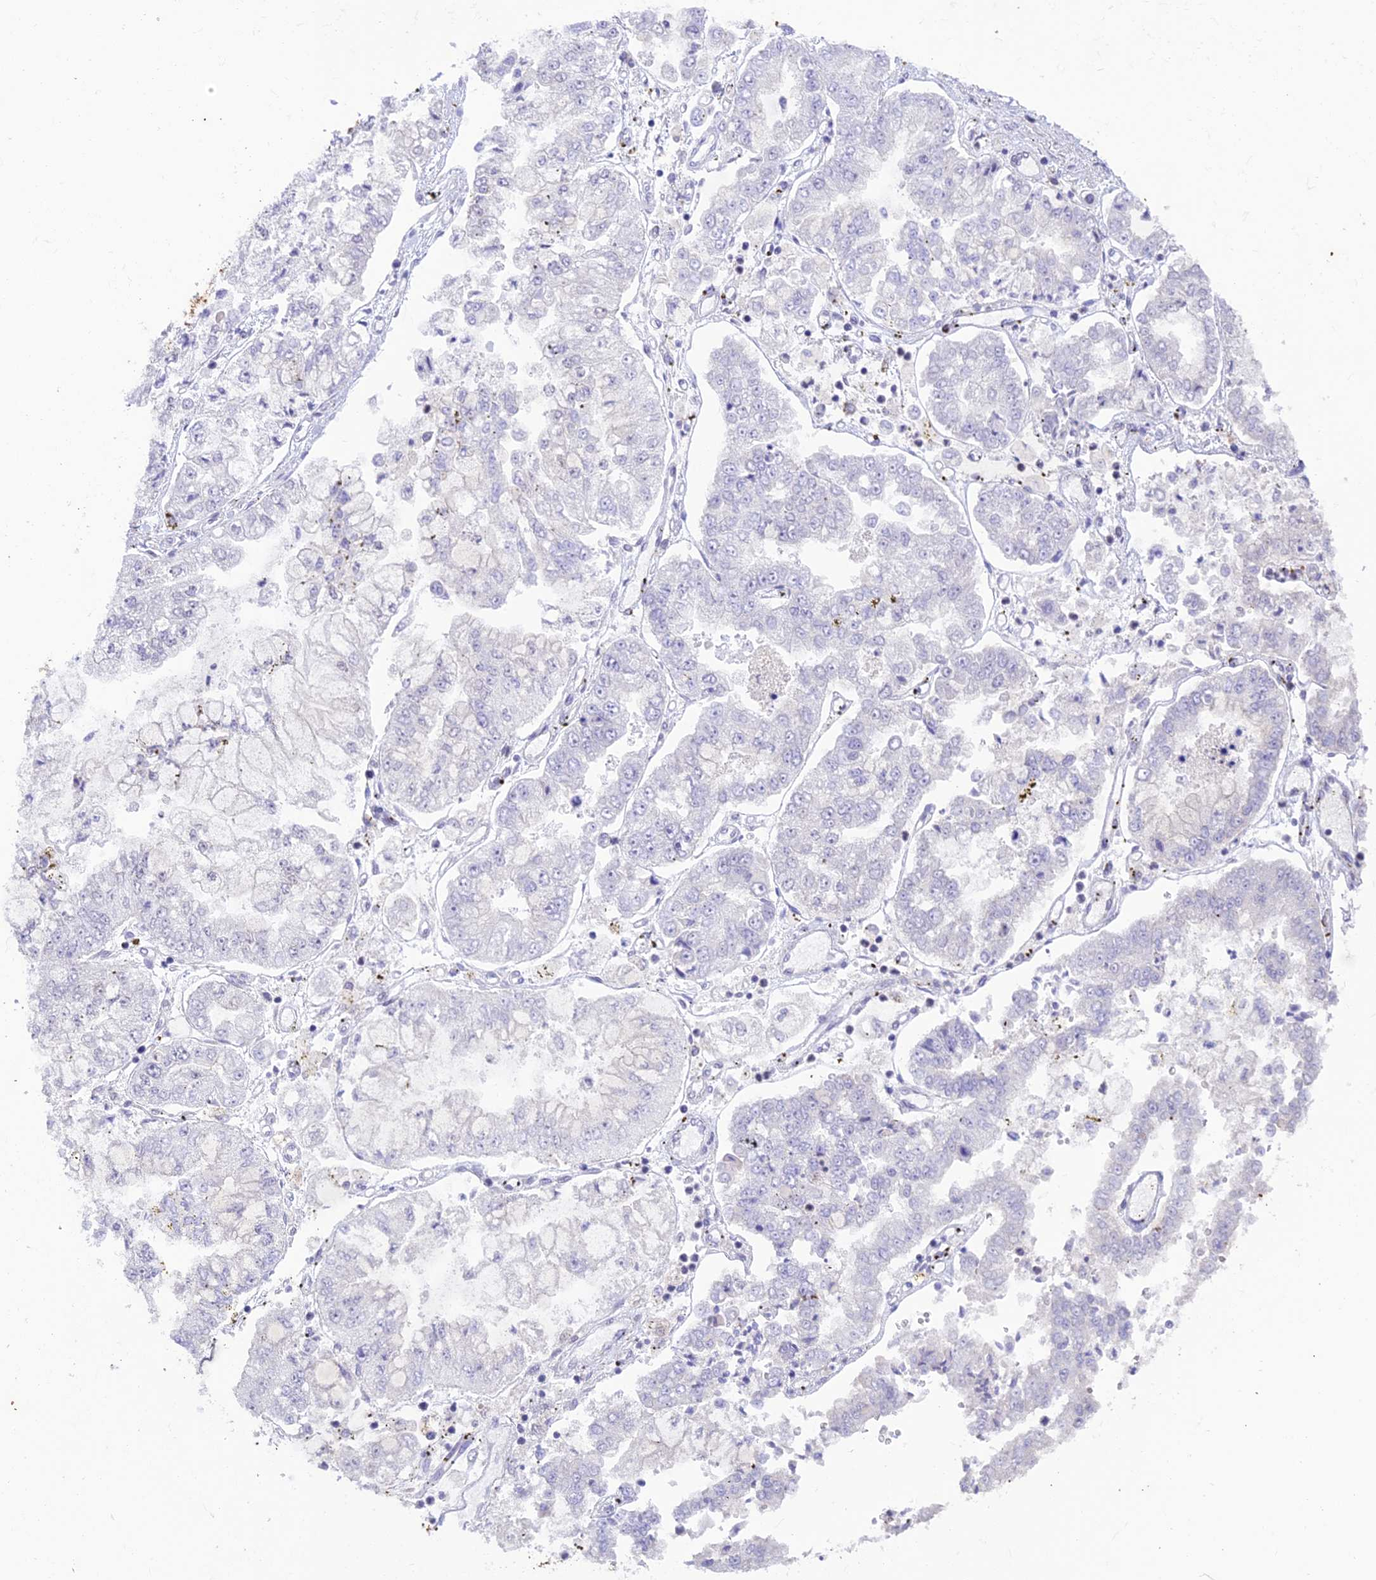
{"staining": {"intensity": "negative", "quantity": "none", "location": "none"}, "tissue": "stomach cancer", "cell_type": "Tumor cells", "image_type": "cancer", "snomed": [{"axis": "morphology", "description": "Adenocarcinoma, NOS"}, {"axis": "topography", "description": "Stomach"}], "caption": "Stomach adenocarcinoma stained for a protein using immunohistochemistry reveals no staining tumor cells.", "gene": "BMT2", "patient": {"sex": "male", "age": 76}}